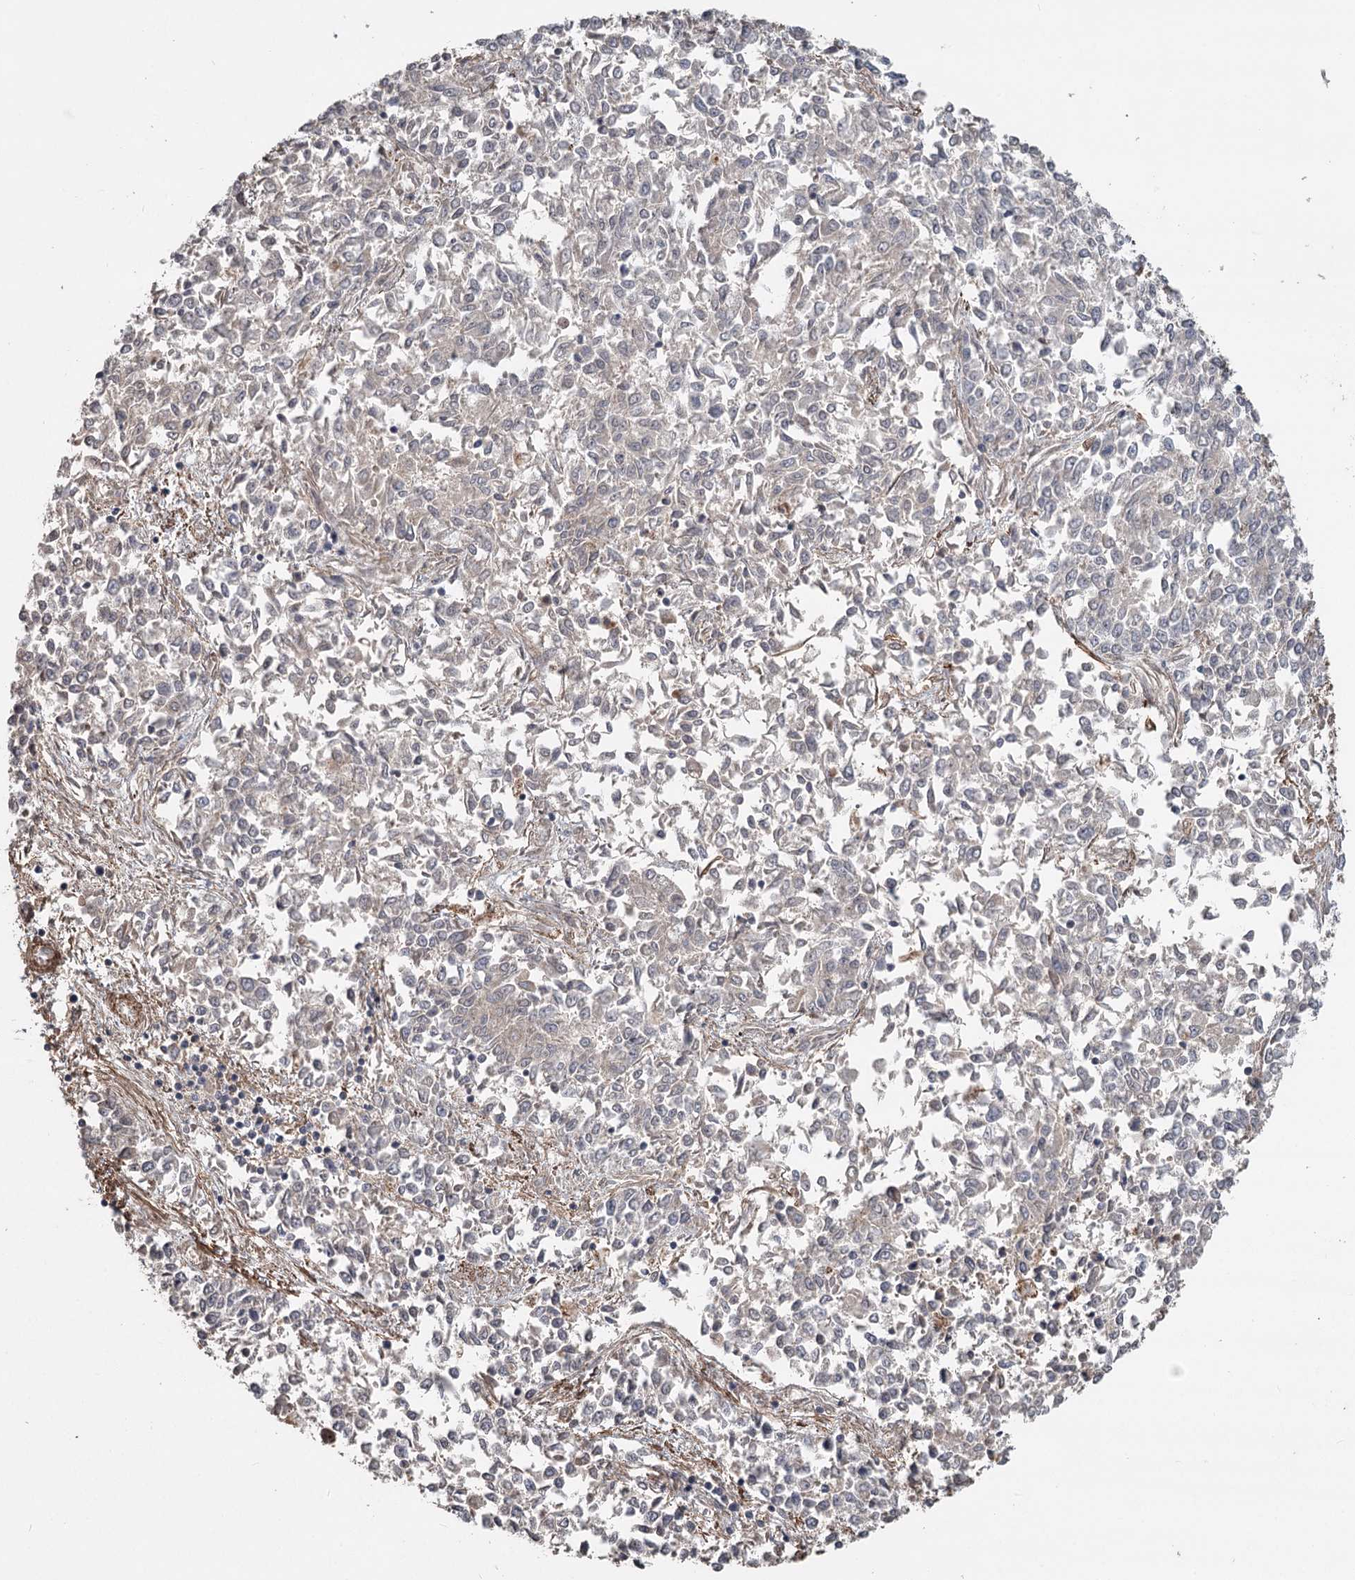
{"staining": {"intensity": "negative", "quantity": "none", "location": "none"}, "tissue": "endometrial cancer", "cell_type": "Tumor cells", "image_type": "cancer", "snomed": [{"axis": "morphology", "description": "Adenocarcinoma, NOS"}, {"axis": "topography", "description": "Endometrium"}], "caption": "IHC micrograph of adenocarcinoma (endometrial) stained for a protein (brown), which shows no staining in tumor cells.", "gene": "DHRS9", "patient": {"sex": "female", "age": 50}}